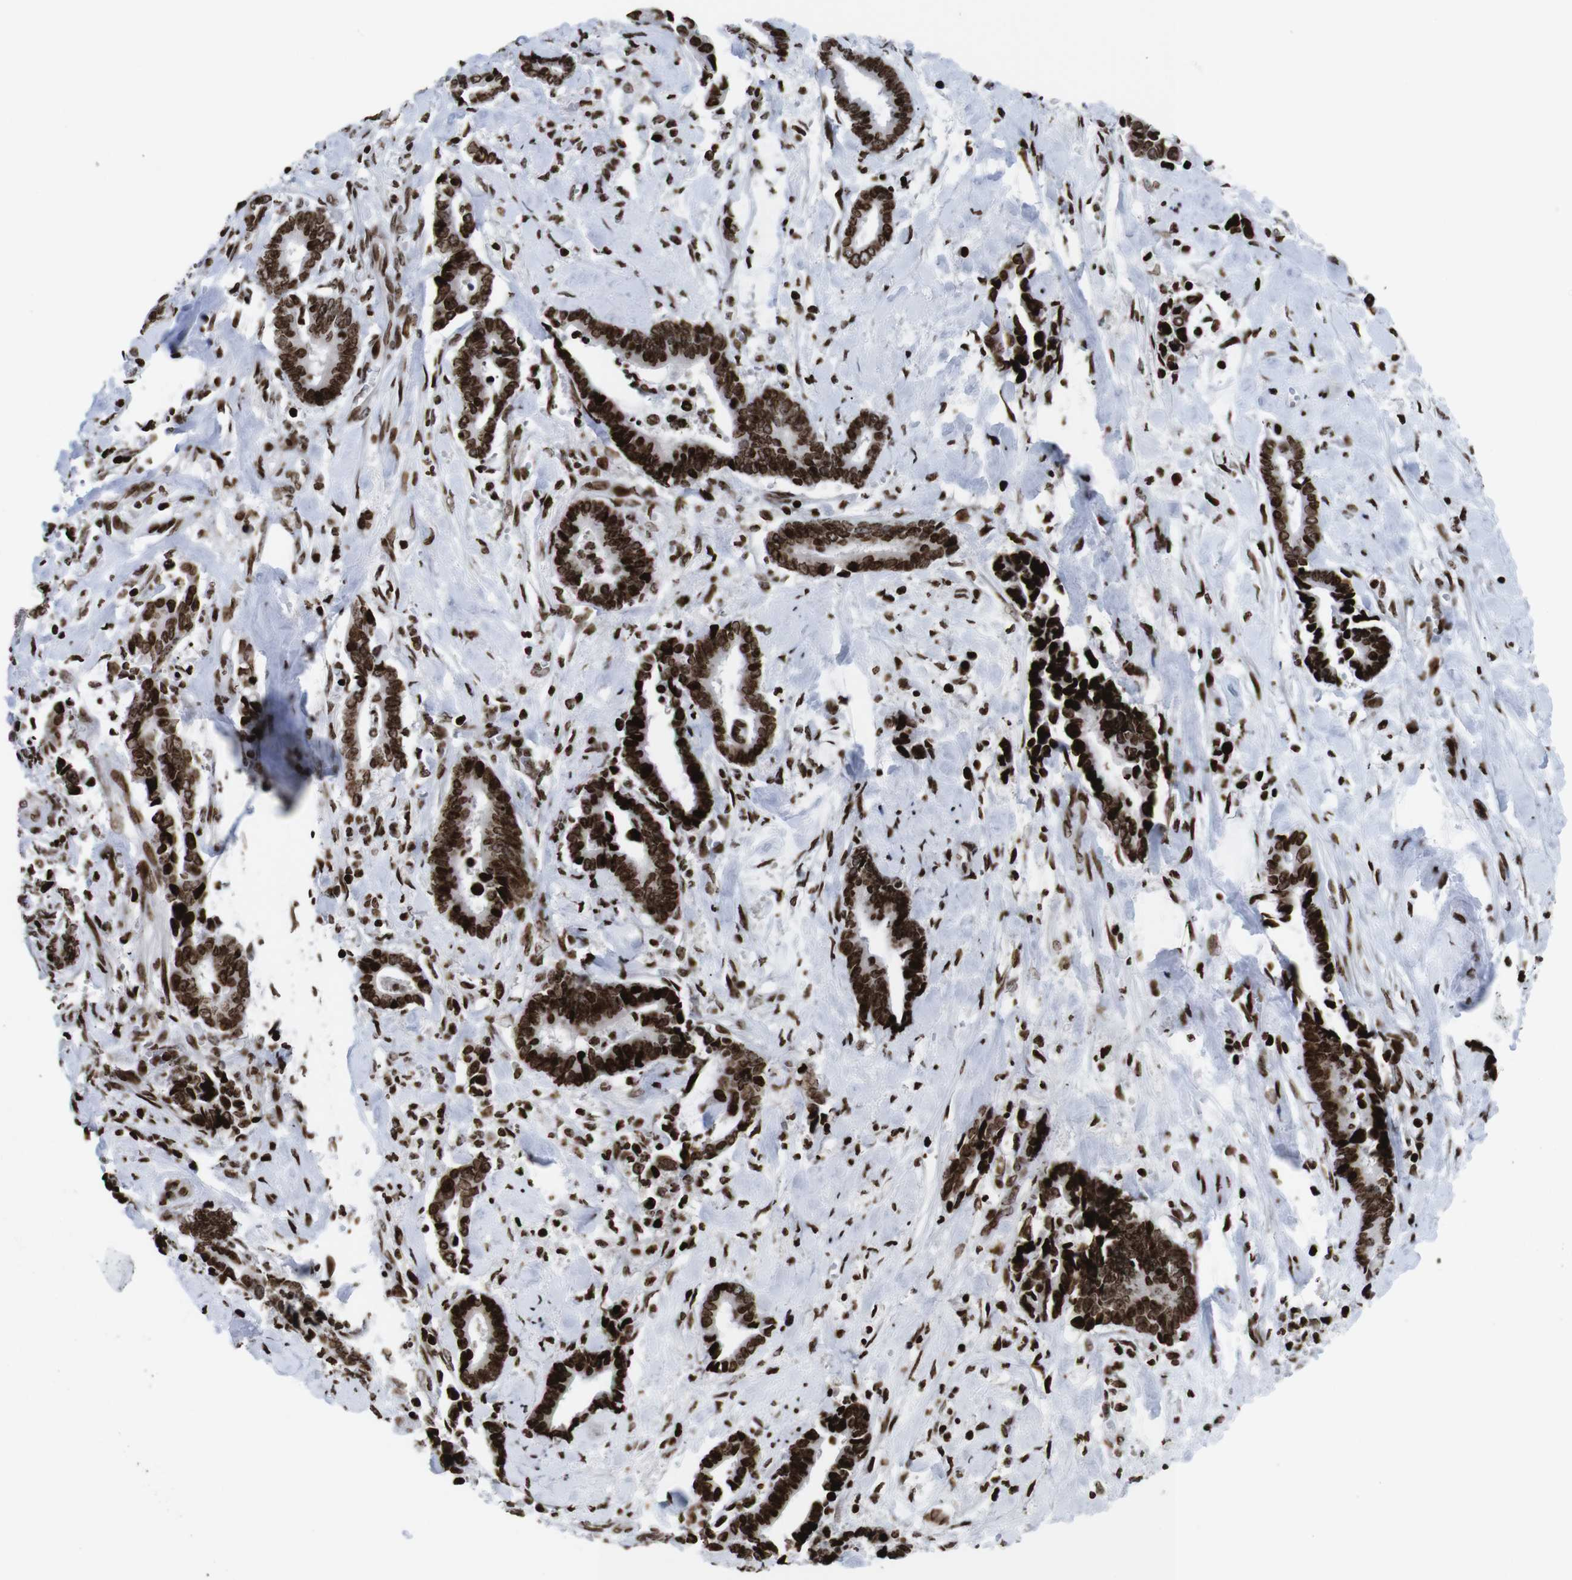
{"staining": {"intensity": "strong", "quantity": ">75%", "location": "nuclear"}, "tissue": "cervical cancer", "cell_type": "Tumor cells", "image_type": "cancer", "snomed": [{"axis": "morphology", "description": "Adenocarcinoma, NOS"}, {"axis": "topography", "description": "Cervix"}], "caption": "Tumor cells reveal high levels of strong nuclear expression in about >75% of cells in adenocarcinoma (cervical).", "gene": "H1-4", "patient": {"sex": "female", "age": 44}}